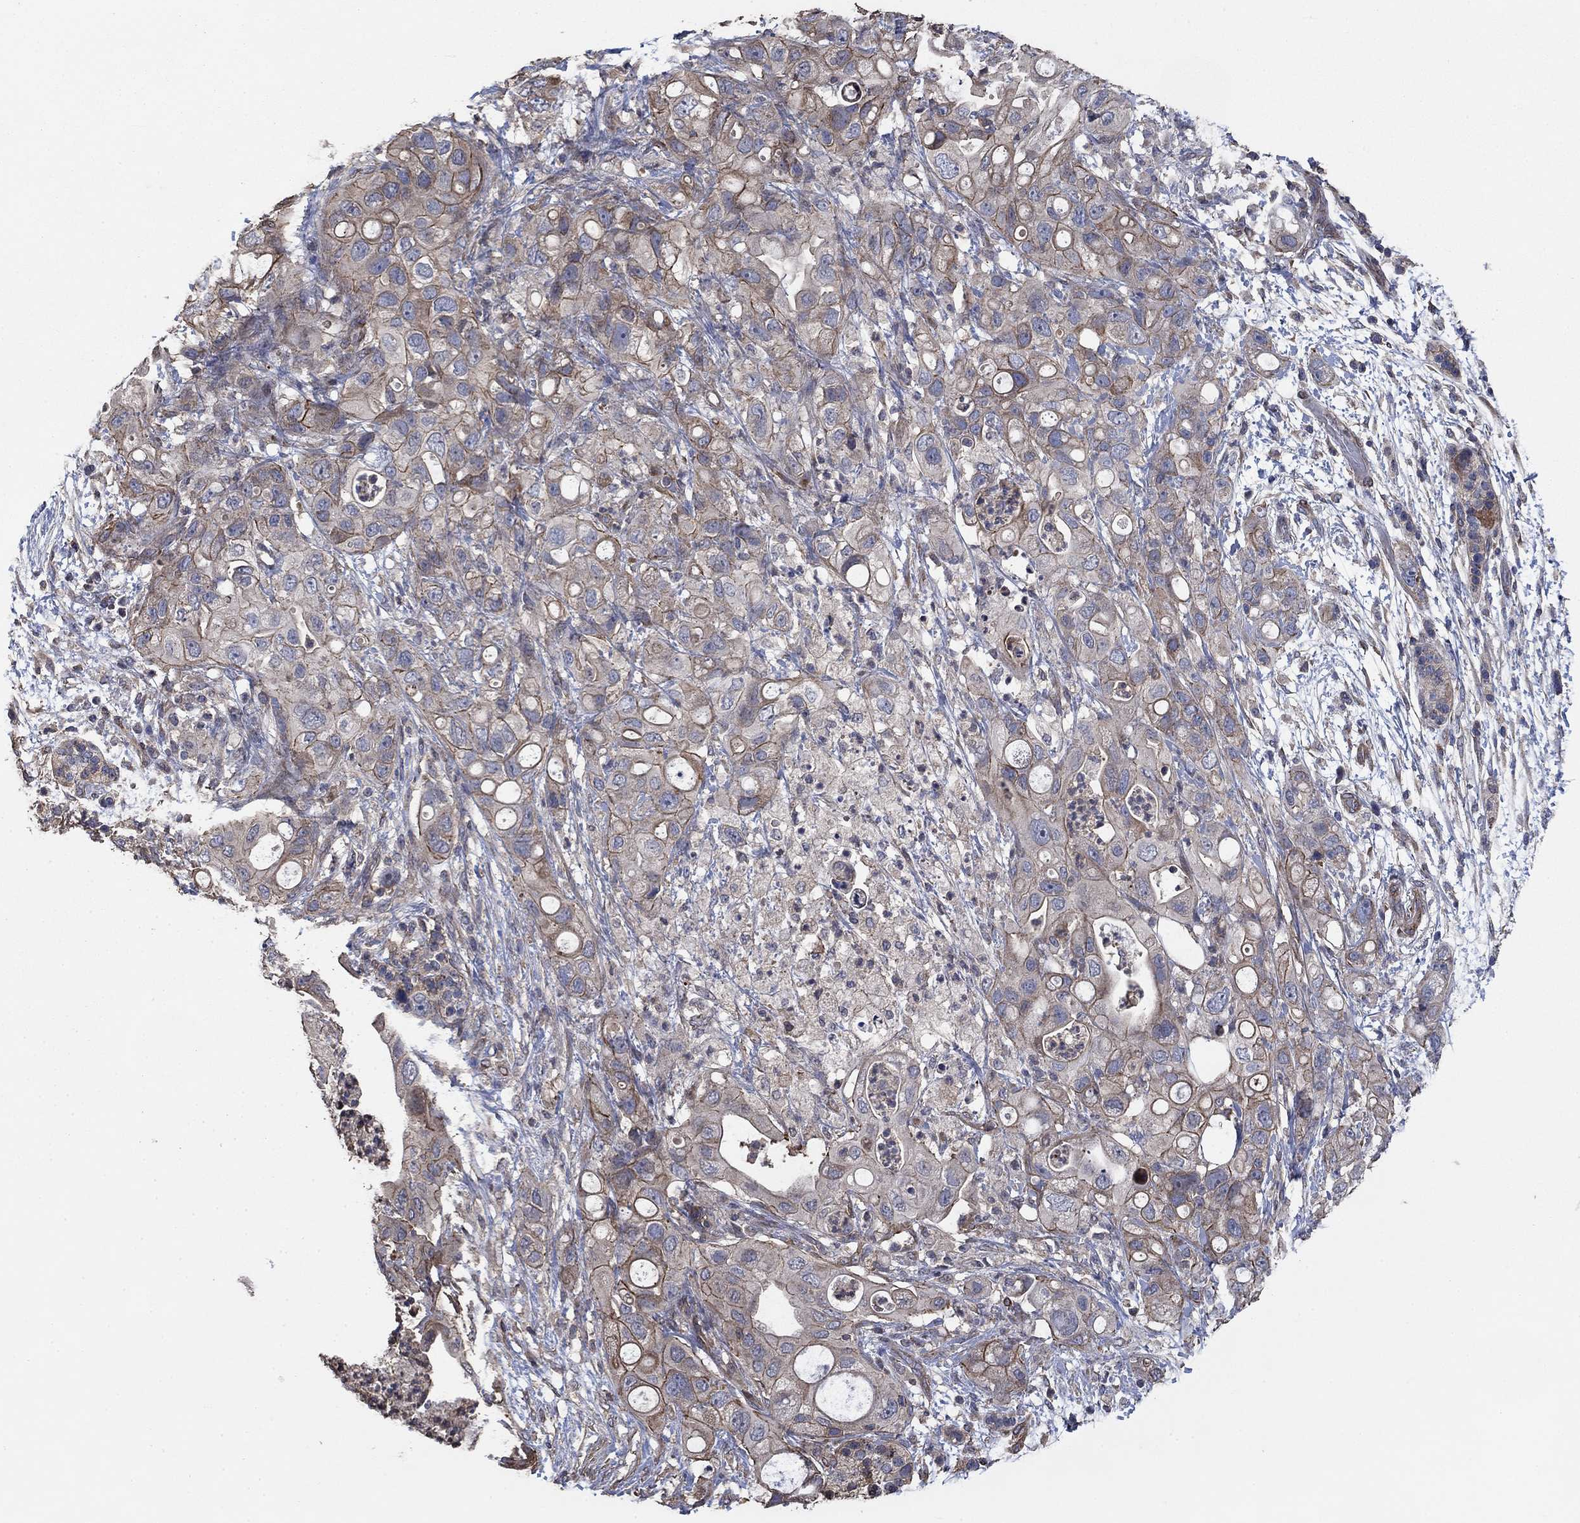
{"staining": {"intensity": "moderate", "quantity": "<25%", "location": "cytoplasmic/membranous"}, "tissue": "pancreatic cancer", "cell_type": "Tumor cells", "image_type": "cancer", "snomed": [{"axis": "morphology", "description": "Adenocarcinoma, NOS"}, {"axis": "topography", "description": "Pancreas"}], "caption": "A micrograph of pancreatic adenocarcinoma stained for a protein displays moderate cytoplasmic/membranous brown staining in tumor cells.", "gene": "PDE3A", "patient": {"sex": "female", "age": 72}}